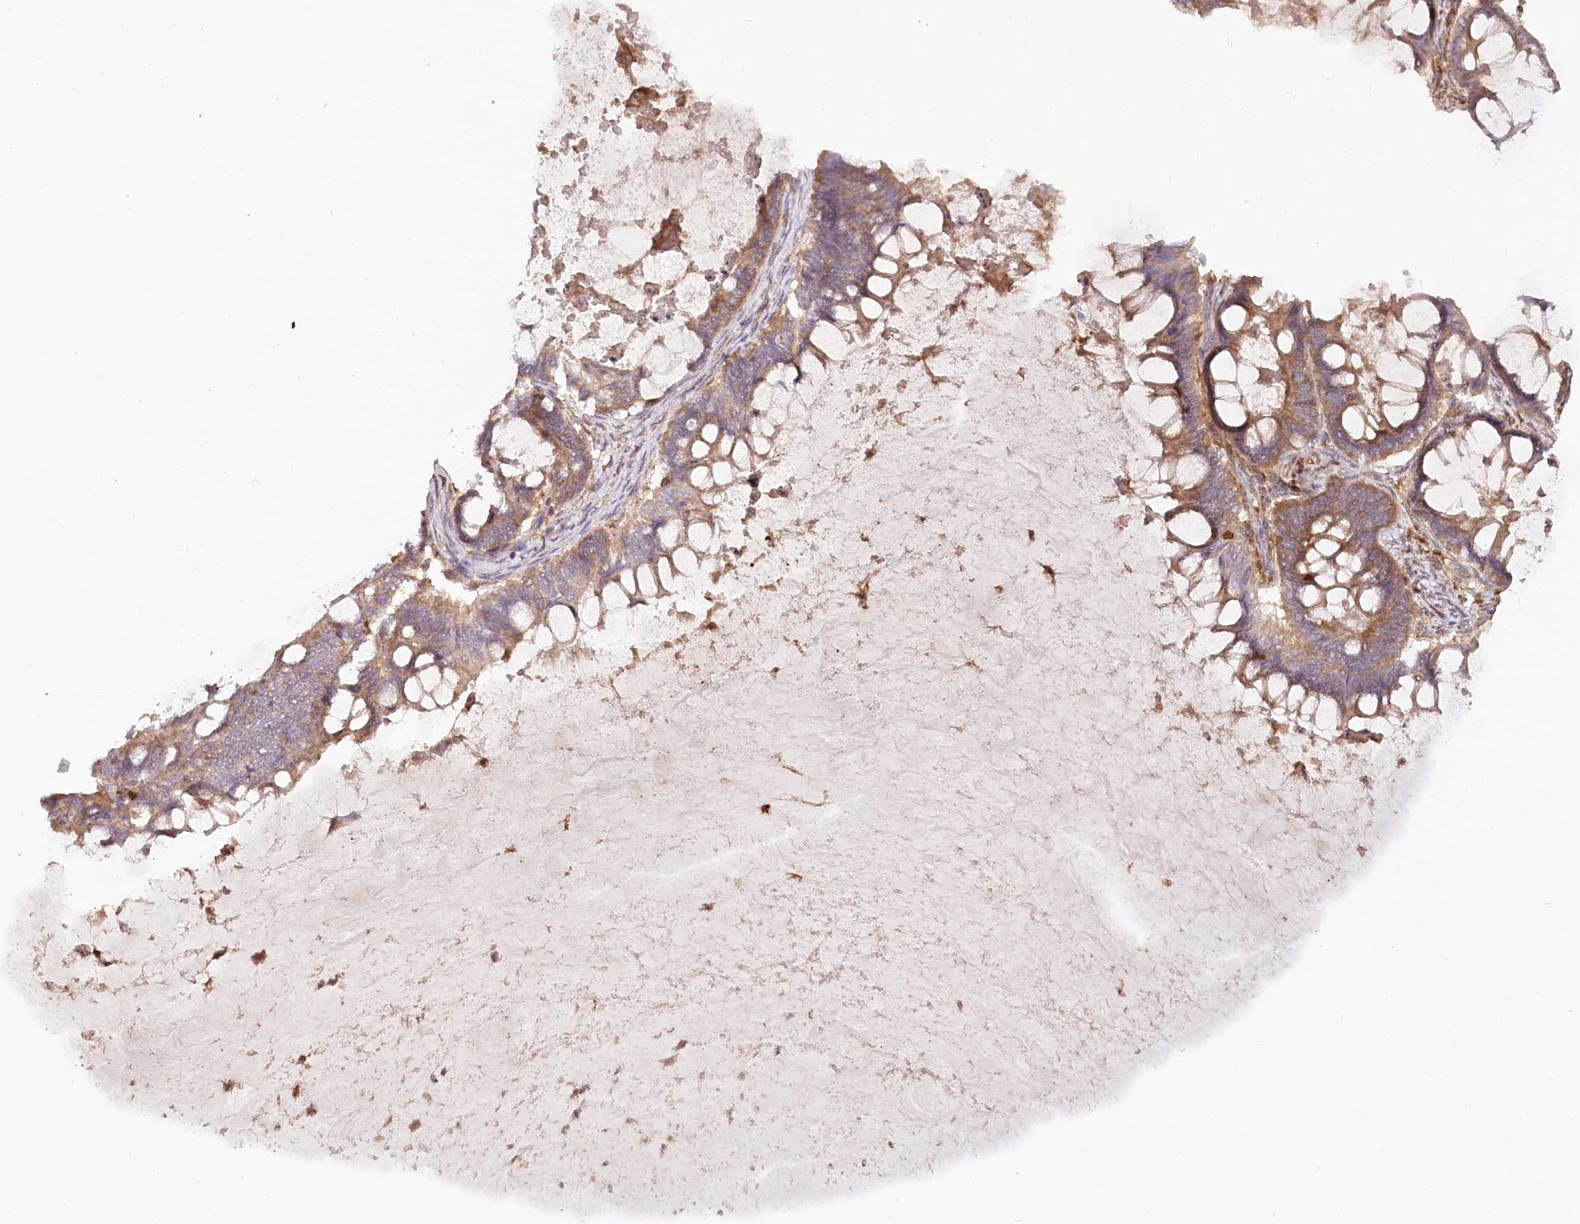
{"staining": {"intensity": "moderate", "quantity": ">75%", "location": "cytoplasmic/membranous"}, "tissue": "ovarian cancer", "cell_type": "Tumor cells", "image_type": "cancer", "snomed": [{"axis": "morphology", "description": "Cystadenocarcinoma, mucinous, NOS"}, {"axis": "topography", "description": "Ovary"}], "caption": "There is medium levels of moderate cytoplasmic/membranous expression in tumor cells of ovarian cancer, as demonstrated by immunohistochemical staining (brown color).", "gene": "PAIP2", "patient": {"sex": "female", "age": 61}}